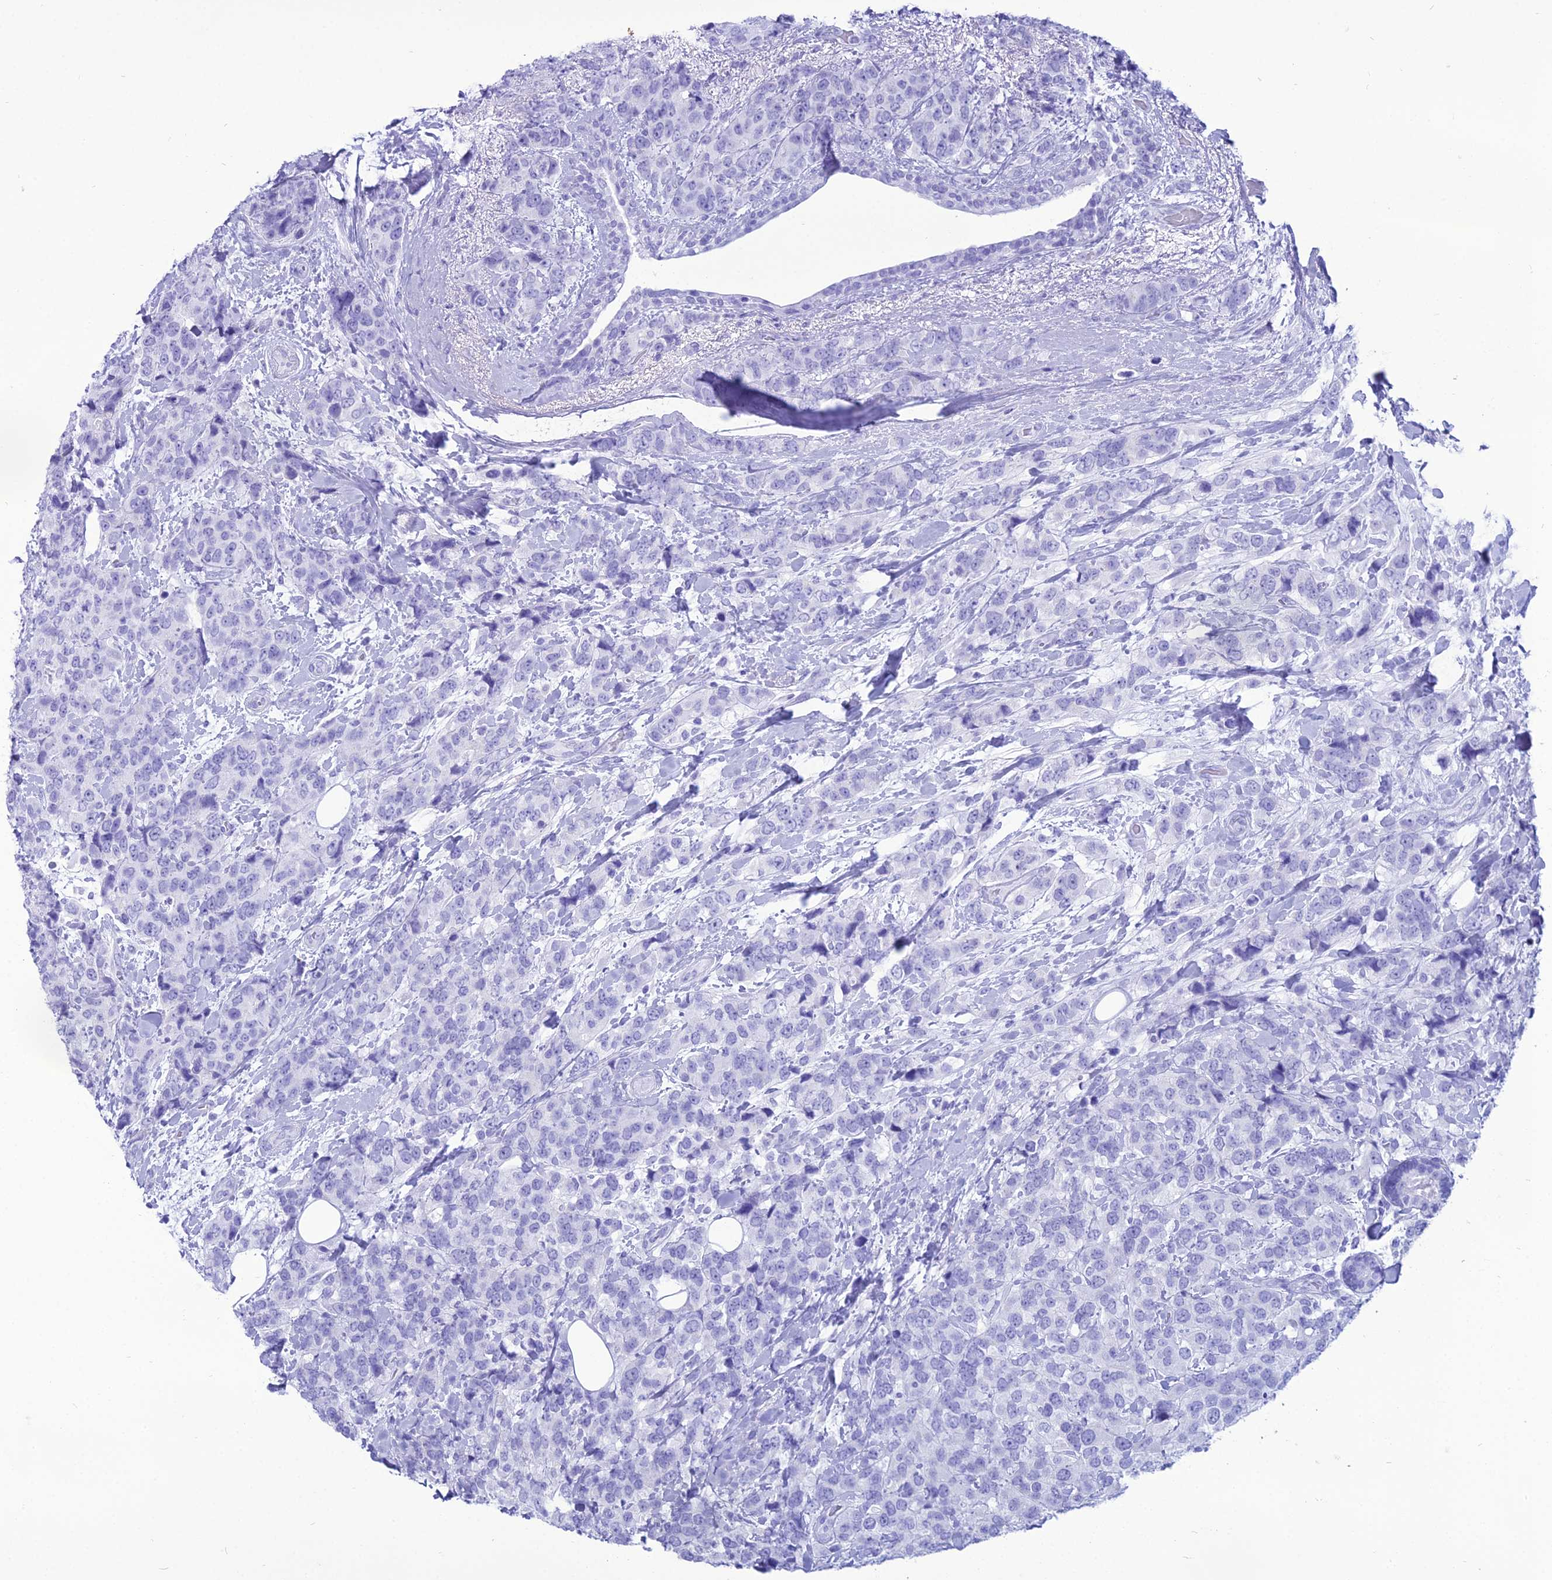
{"staining": {"intensity": "negative", "quantity": "none", "location": "none"}, "tissue": "breast cancer", "cell_type": "Tumor cells", "image_type": "cancer", "snomed": [{"axis": "morphology", "description": "Lobular carcinoma"}, {"axis": "topography", "description": "Breast"}], "caption": "A micrograph of breast lobular carcinoma stained for a protein exhibits no brown staining in tumor cells. (DAB (3,3'-diaminobenzidine) immunohistochemistry with hematoxylin counter stain).", "gene": "PNMA5", "patient": {"sex": "female", "age": 59}}